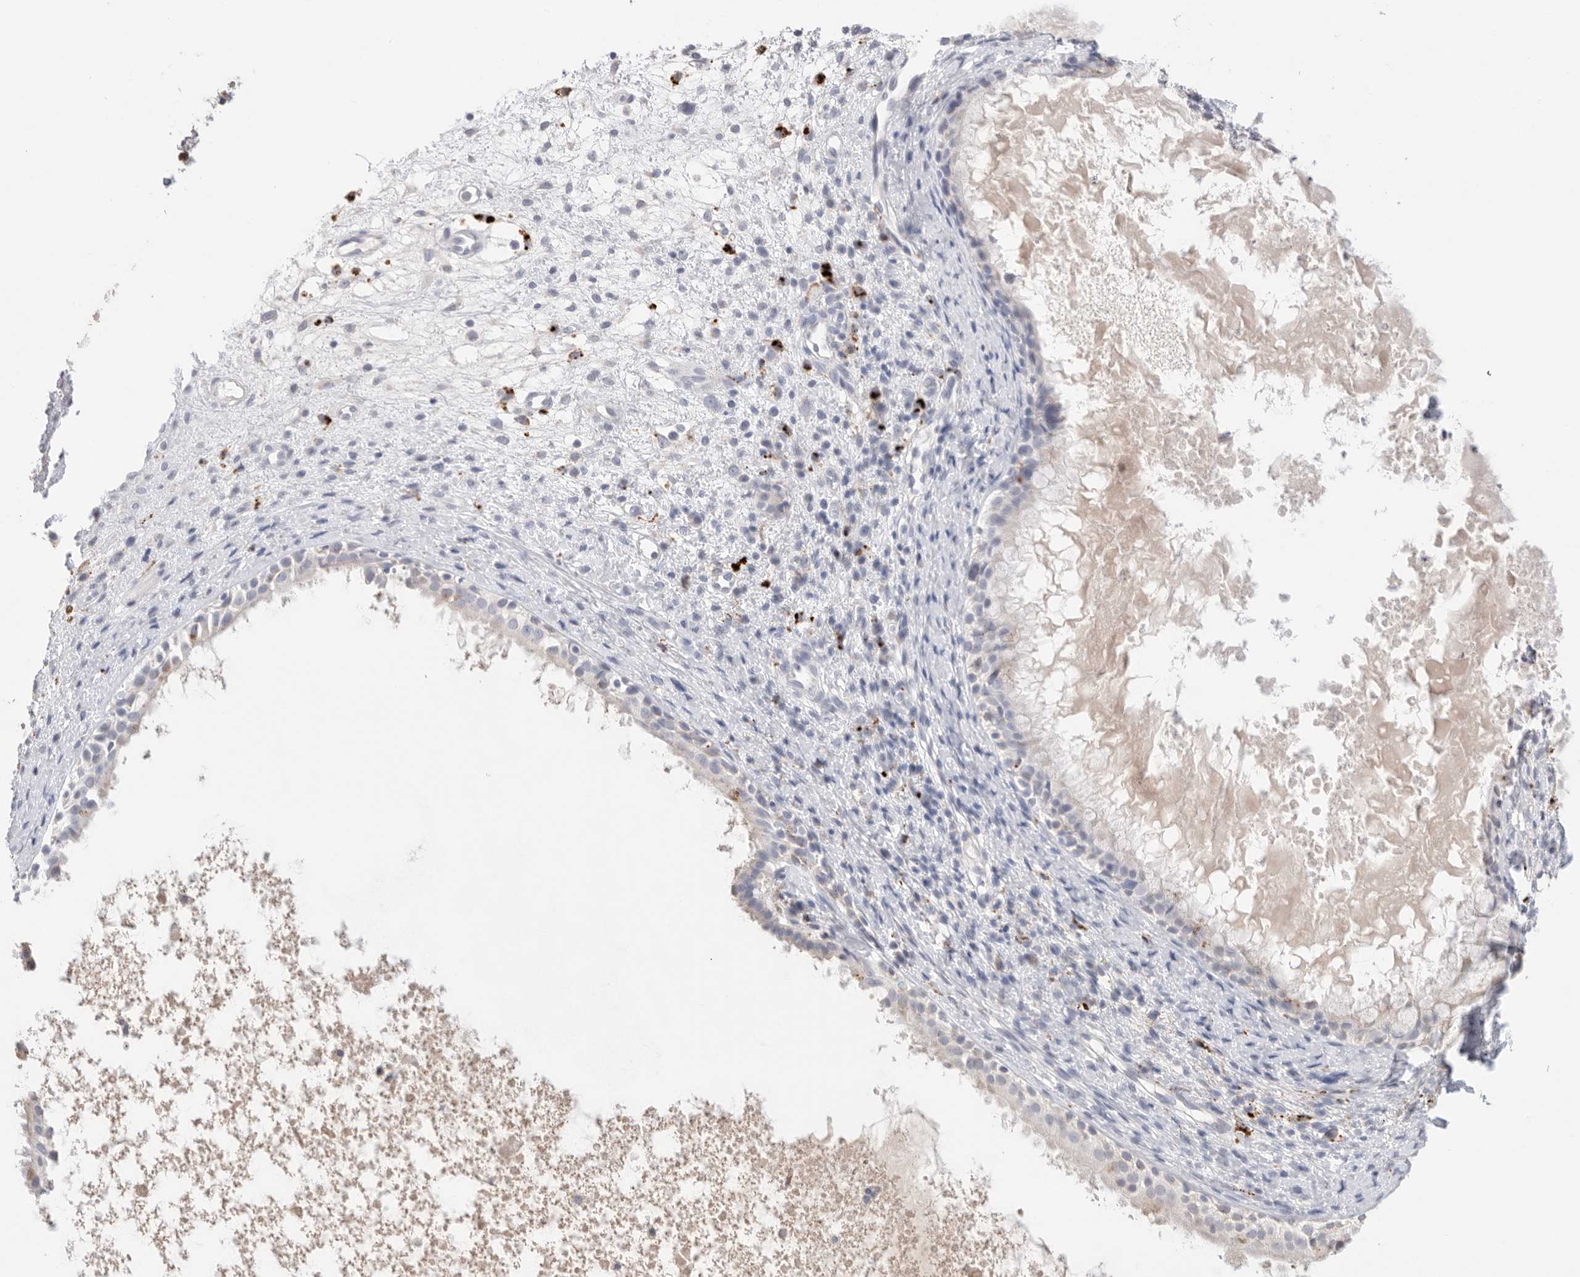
{"staining": {"intensity": "negative", "quantity": "none", "location": "none"}, "tissue": "nasopharynx", "cell_type": "Respiratory epithelial cells", "image_type": "normal", "snomed": [{"axis": "morphology", "description": "Normal tissue, NOS"}, {"axis": "topography", "description": "Nasopharynx"}], "caption": "DAB immunohistochemical staining of normal human nasopharynx shows no significant positivity in respiratory epithelial cells.", "gene": "GGH", "patient": {"sex": "male", "age": 22}}